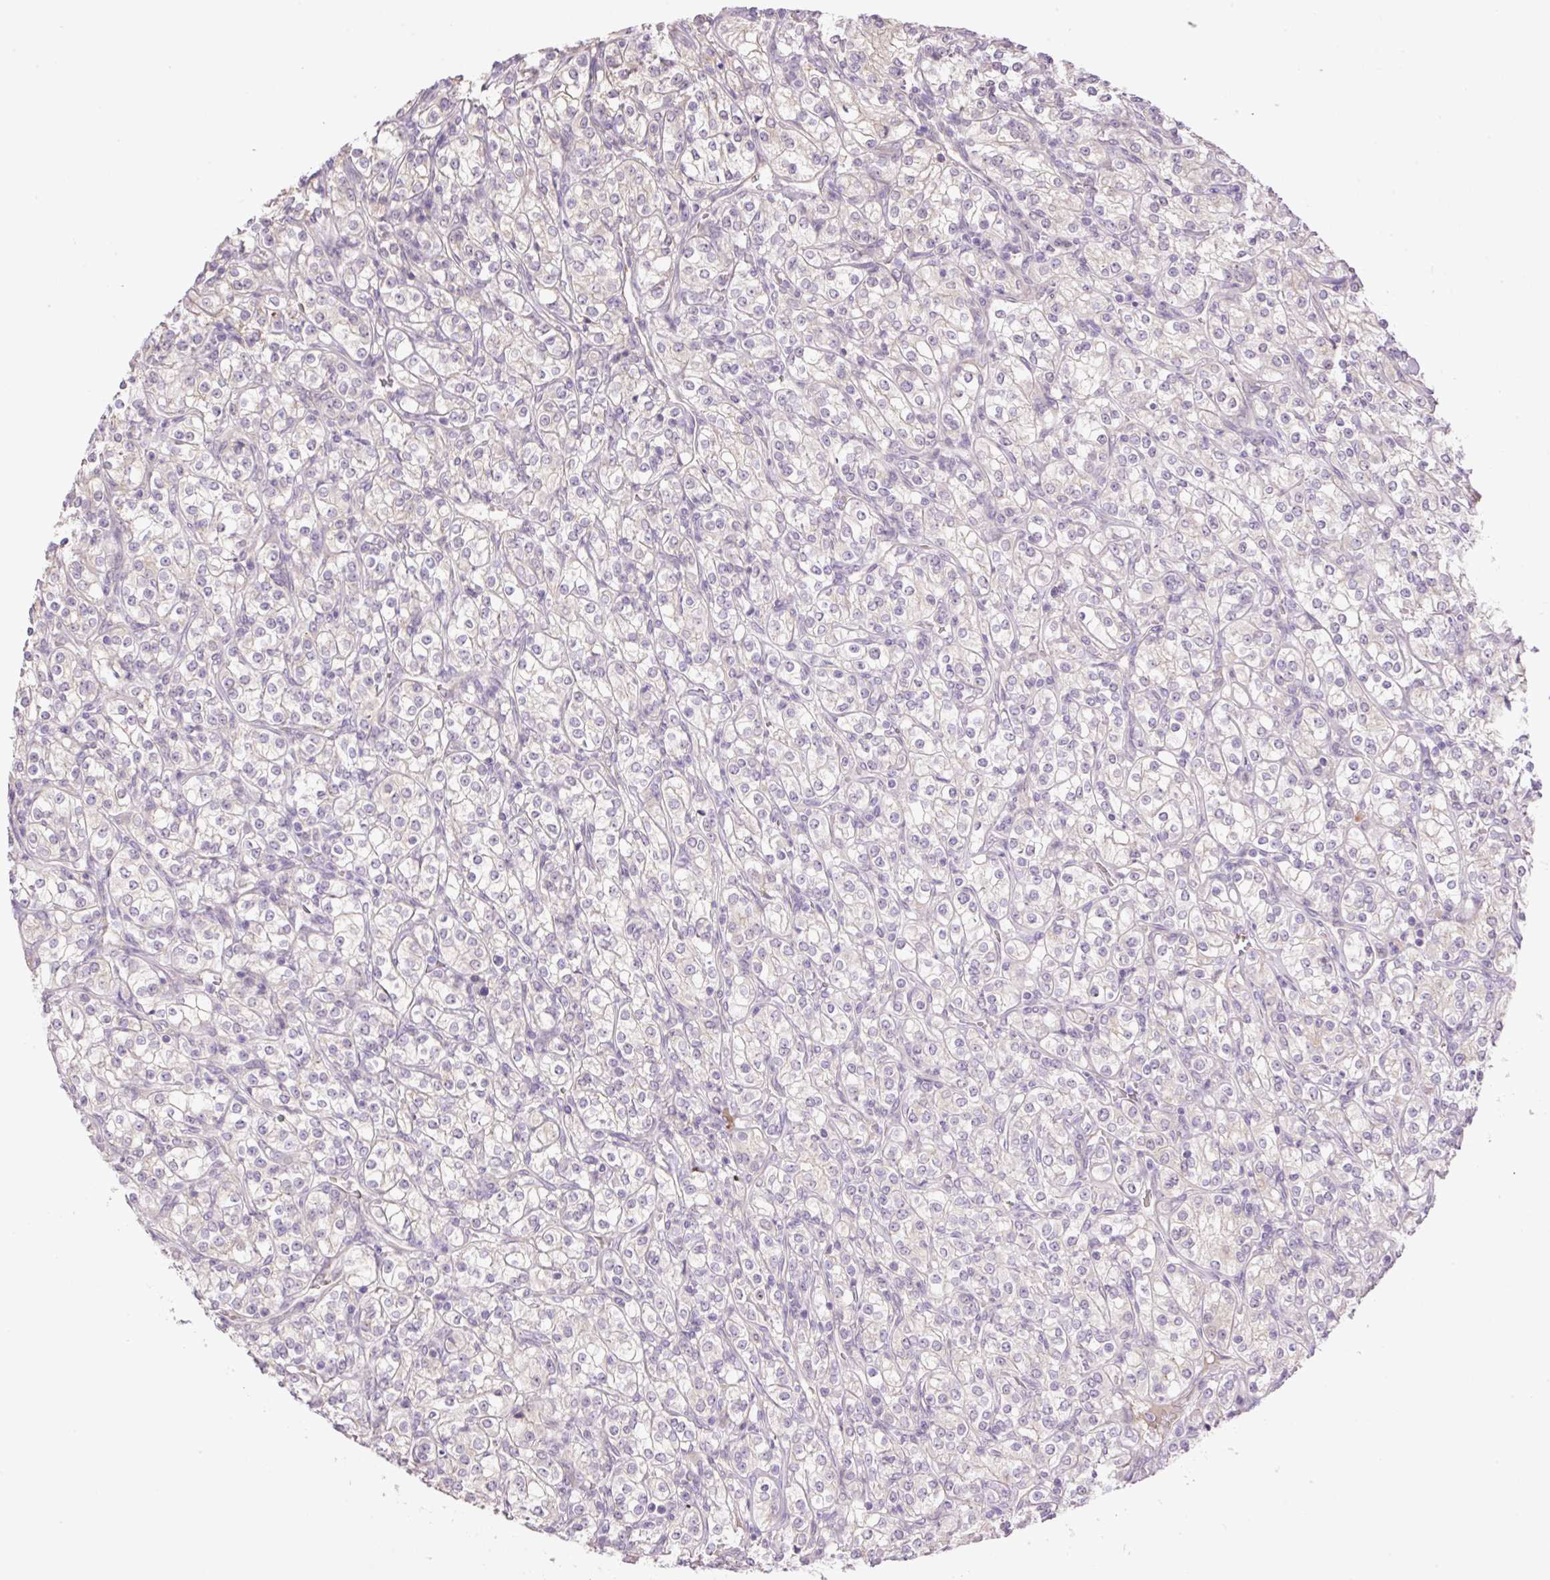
{"staining": {"intensity": "negative", "quantity": "none", "location": "none"}, "tissue": "renal cancer", "cell_type": "Tumor cells", "image_type": "cancer", "snomed": [{"axis": "morphology", "description": "Adenocarcinoma, NOS"}, {"axis": "topography", "description": "Kidney"}], "caption": "Immunohistochemistry image of human adenocarcinoma (renal) stained for a protein (brown), which demonstrates no staining in tumor cells.", "gene": "HABP4", "patient": {"sex": "male", "age": 77}}